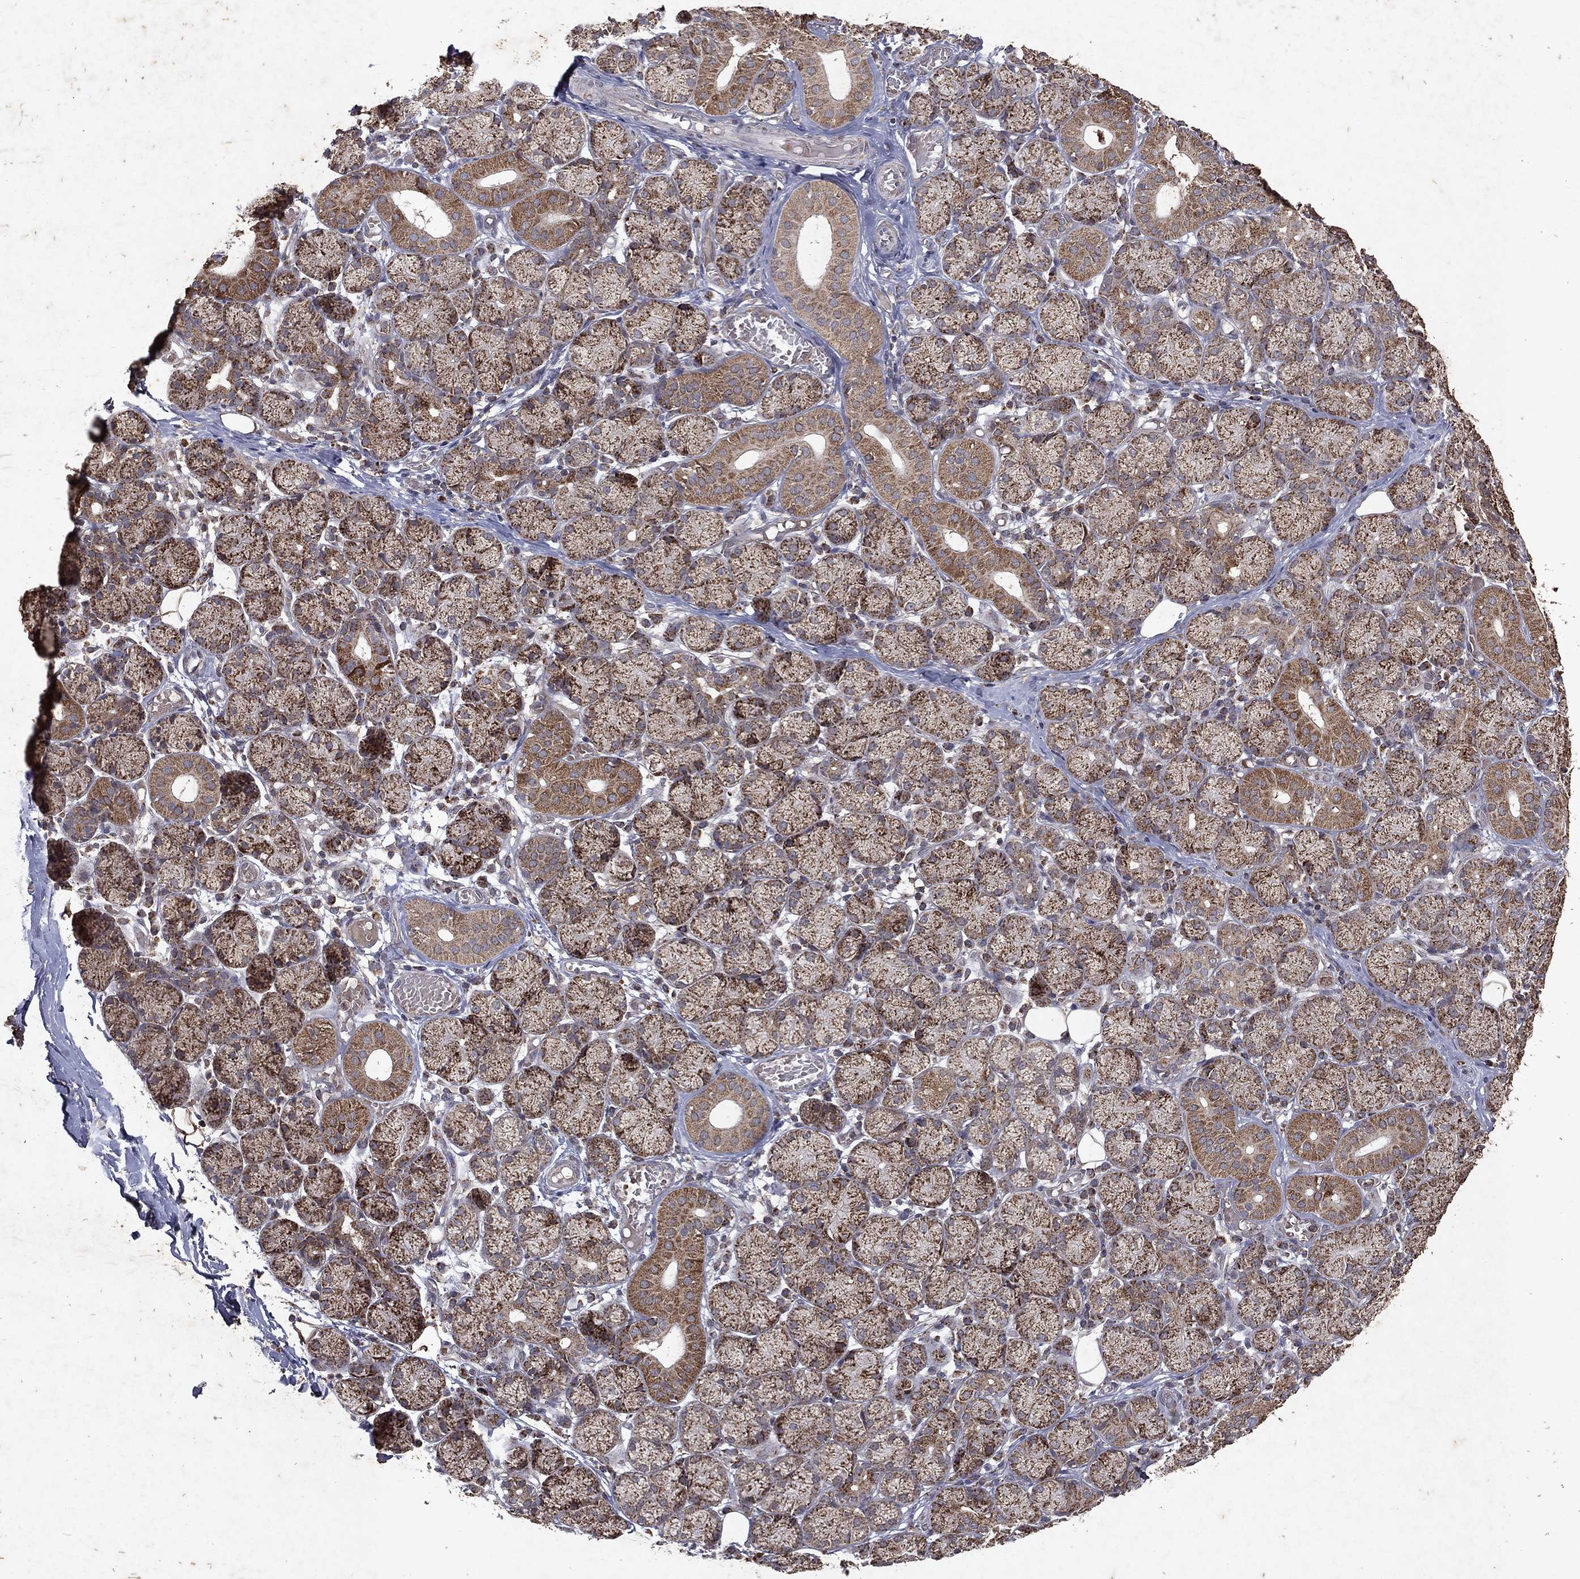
{"staining": {"intensity": "moderate", "quantity": "25%-75%", "location": "cytoplasmic/membranous"}, "tissue": "salivary gland", "cell_type": "Glandular cells", "image_type": "normal", "snomed": [{"axis": "morphology", "description": "Normal tissue, NOS"}, {"axis": "topography", "description": "Salivary gland"}, {"axis": "topography", "description": "Peripheral nerve tissue"}], "caption": "This photomicrograph reveals immunohistochemistry (IHC) staining of unremarkable salivary gland, with medium moderate cytoplasmic/membranous positivity in about 25%-75% of glandular cells.", "gene": "PYROXD2", "patient": {"sex": "female", "age": 24}}